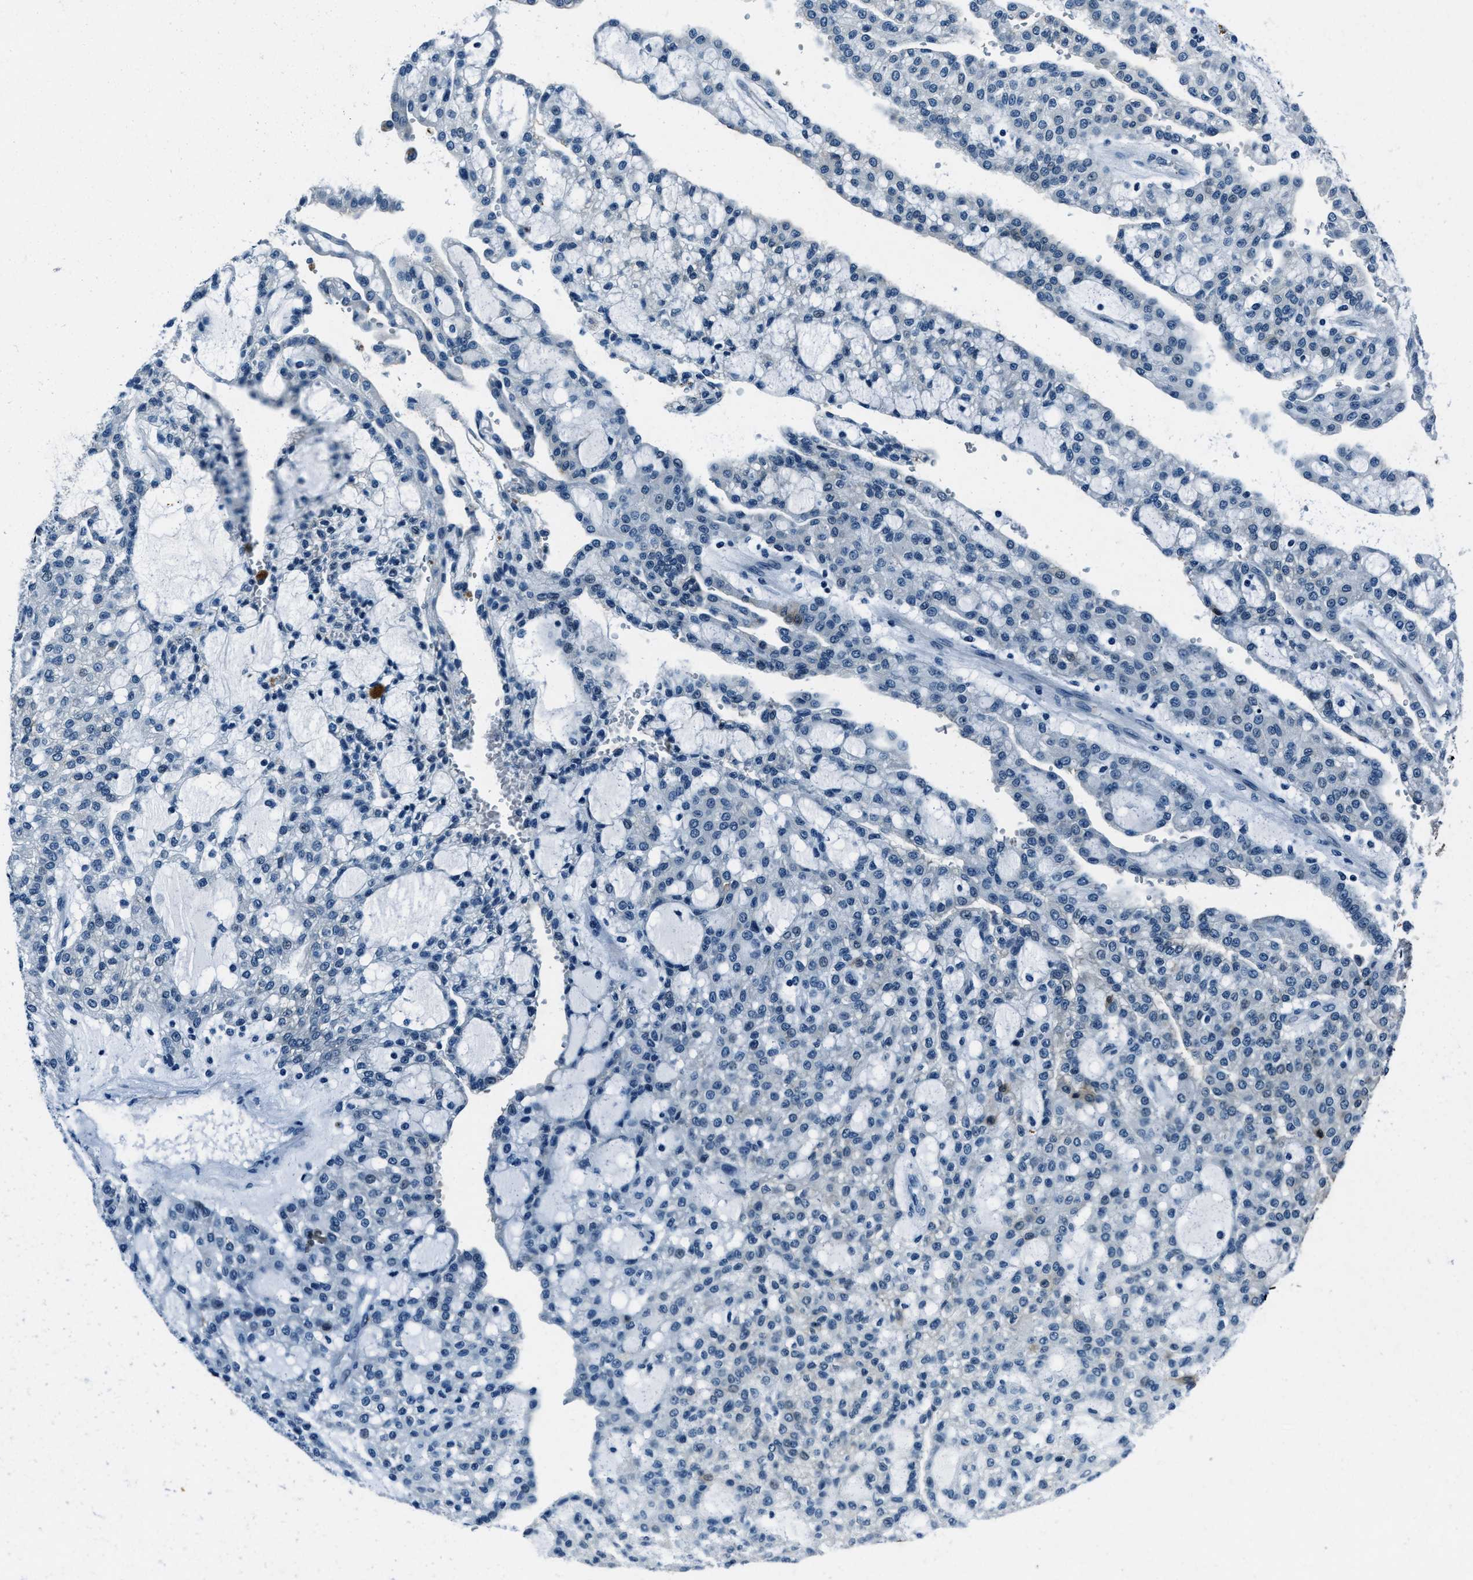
{"staining": {"intensity": "weak", "quantity": "<25%", "location": "cytoplasmic/membranous"}, "tissue": "renal cancer", "cell_type": "Tumor cells", "image_type": "cancer", "snomed": [{"axis": "morphology", "description": "Adenocarcinoma, NOS"}, {"axis": "topography", "description": "Kidney"}], "caption": "Tumor cells are negative for protein expression in human adenocarcinoma (renal).", "gene": "PTPDC1", "patient": {"sex": "male", "age": 63}}